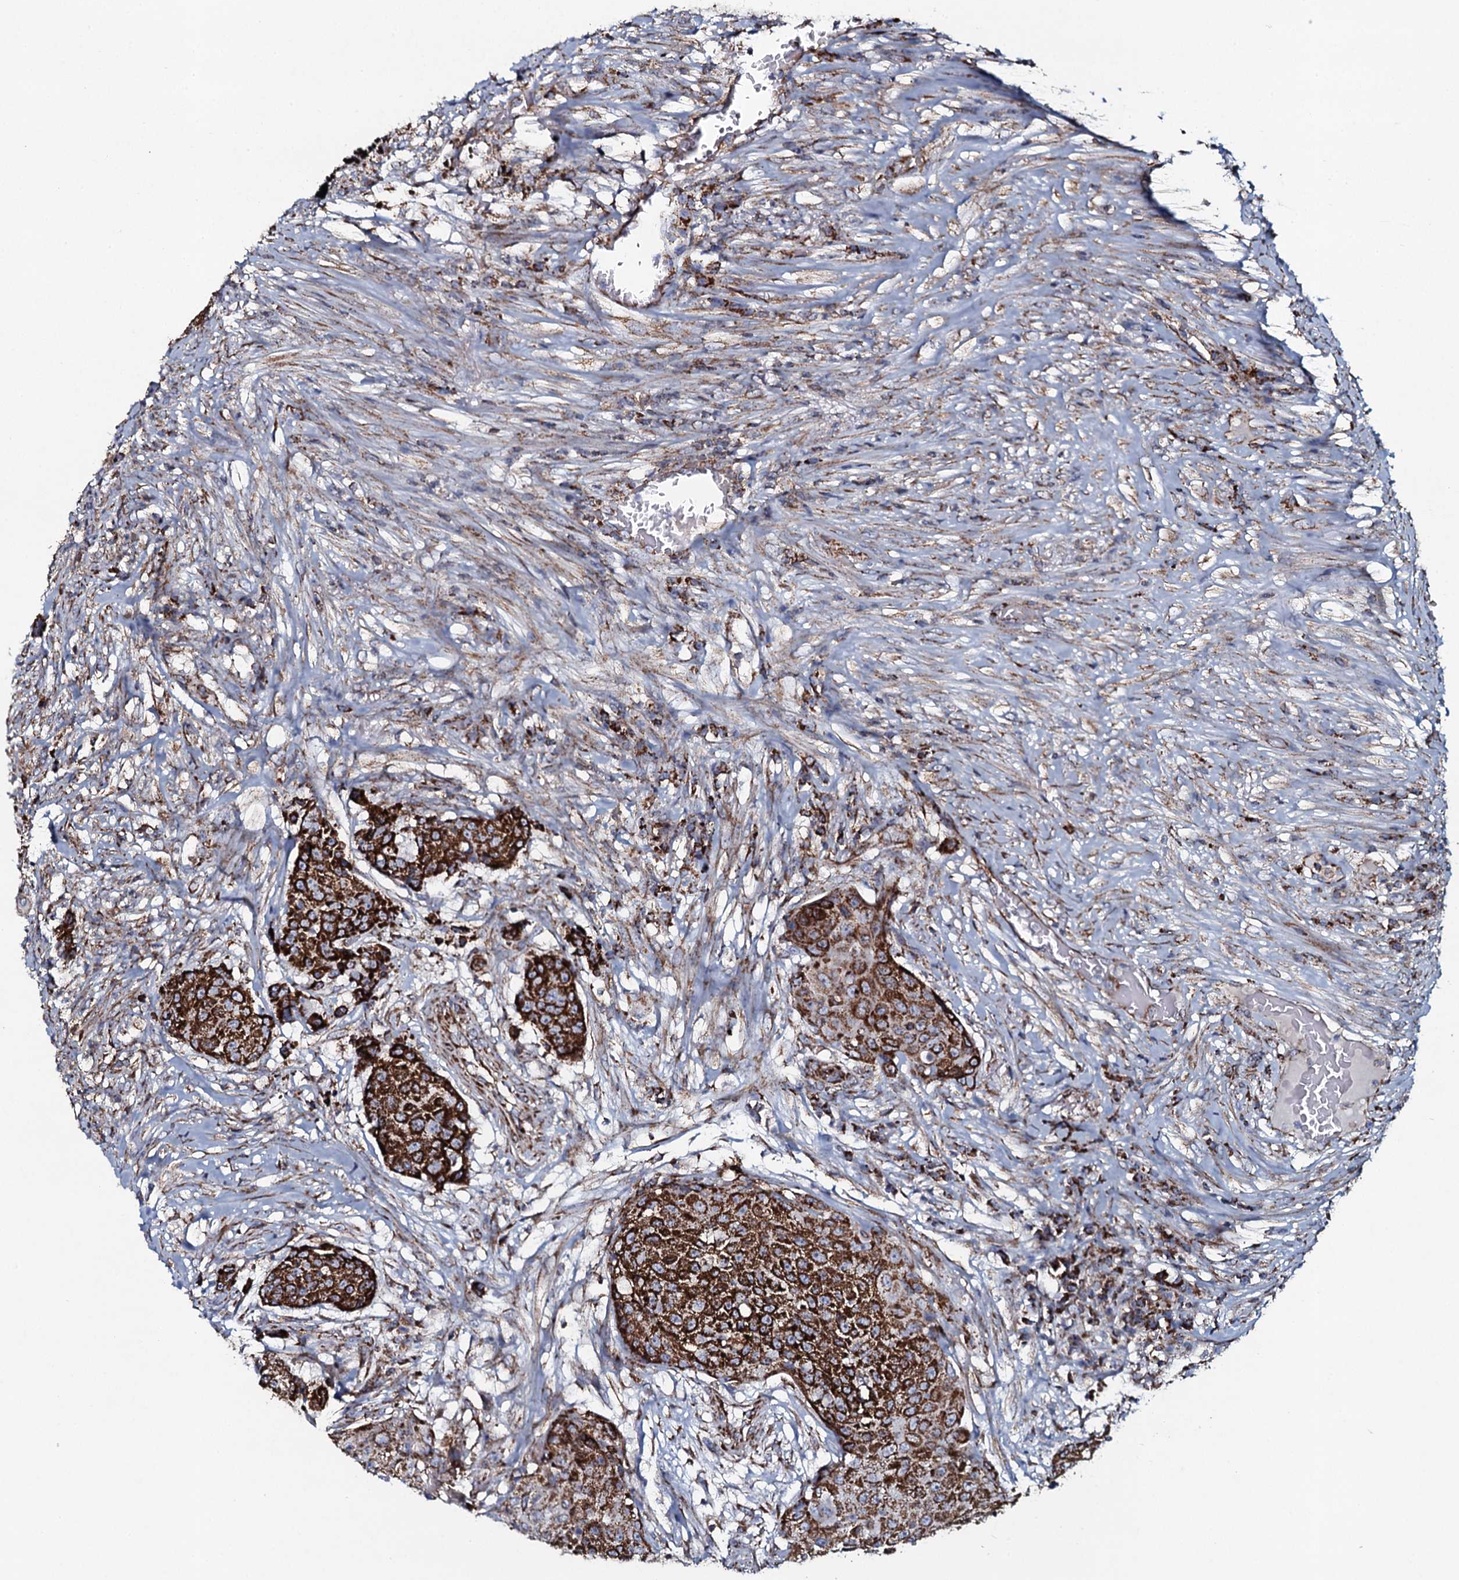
{"staining": {"intensity": "strong", "quantity": ">75%", "location": "cytoplasmic/membranous"}, "tissue": "urothelial cancer", "cell_type": "Tumor cells", "image_type": "cancer", "snomed": [{"axis": "morphology", "description": "Urothelial carcinoma, High grade"}, {"axis": "topography", "description": "Urinary bladder"}], "caption": "IHC photomicrograph of neoplastic tissue: human urothelial cancer stained using IHC demonstrates high levels of strong protein expression localized specifically in the cytoplasmic/membranous of tumor cells, appearing as a cytoplasmic/membranous brown color.", "gene": "EVC2", "patient": {"sex": "female", "age": 63}}